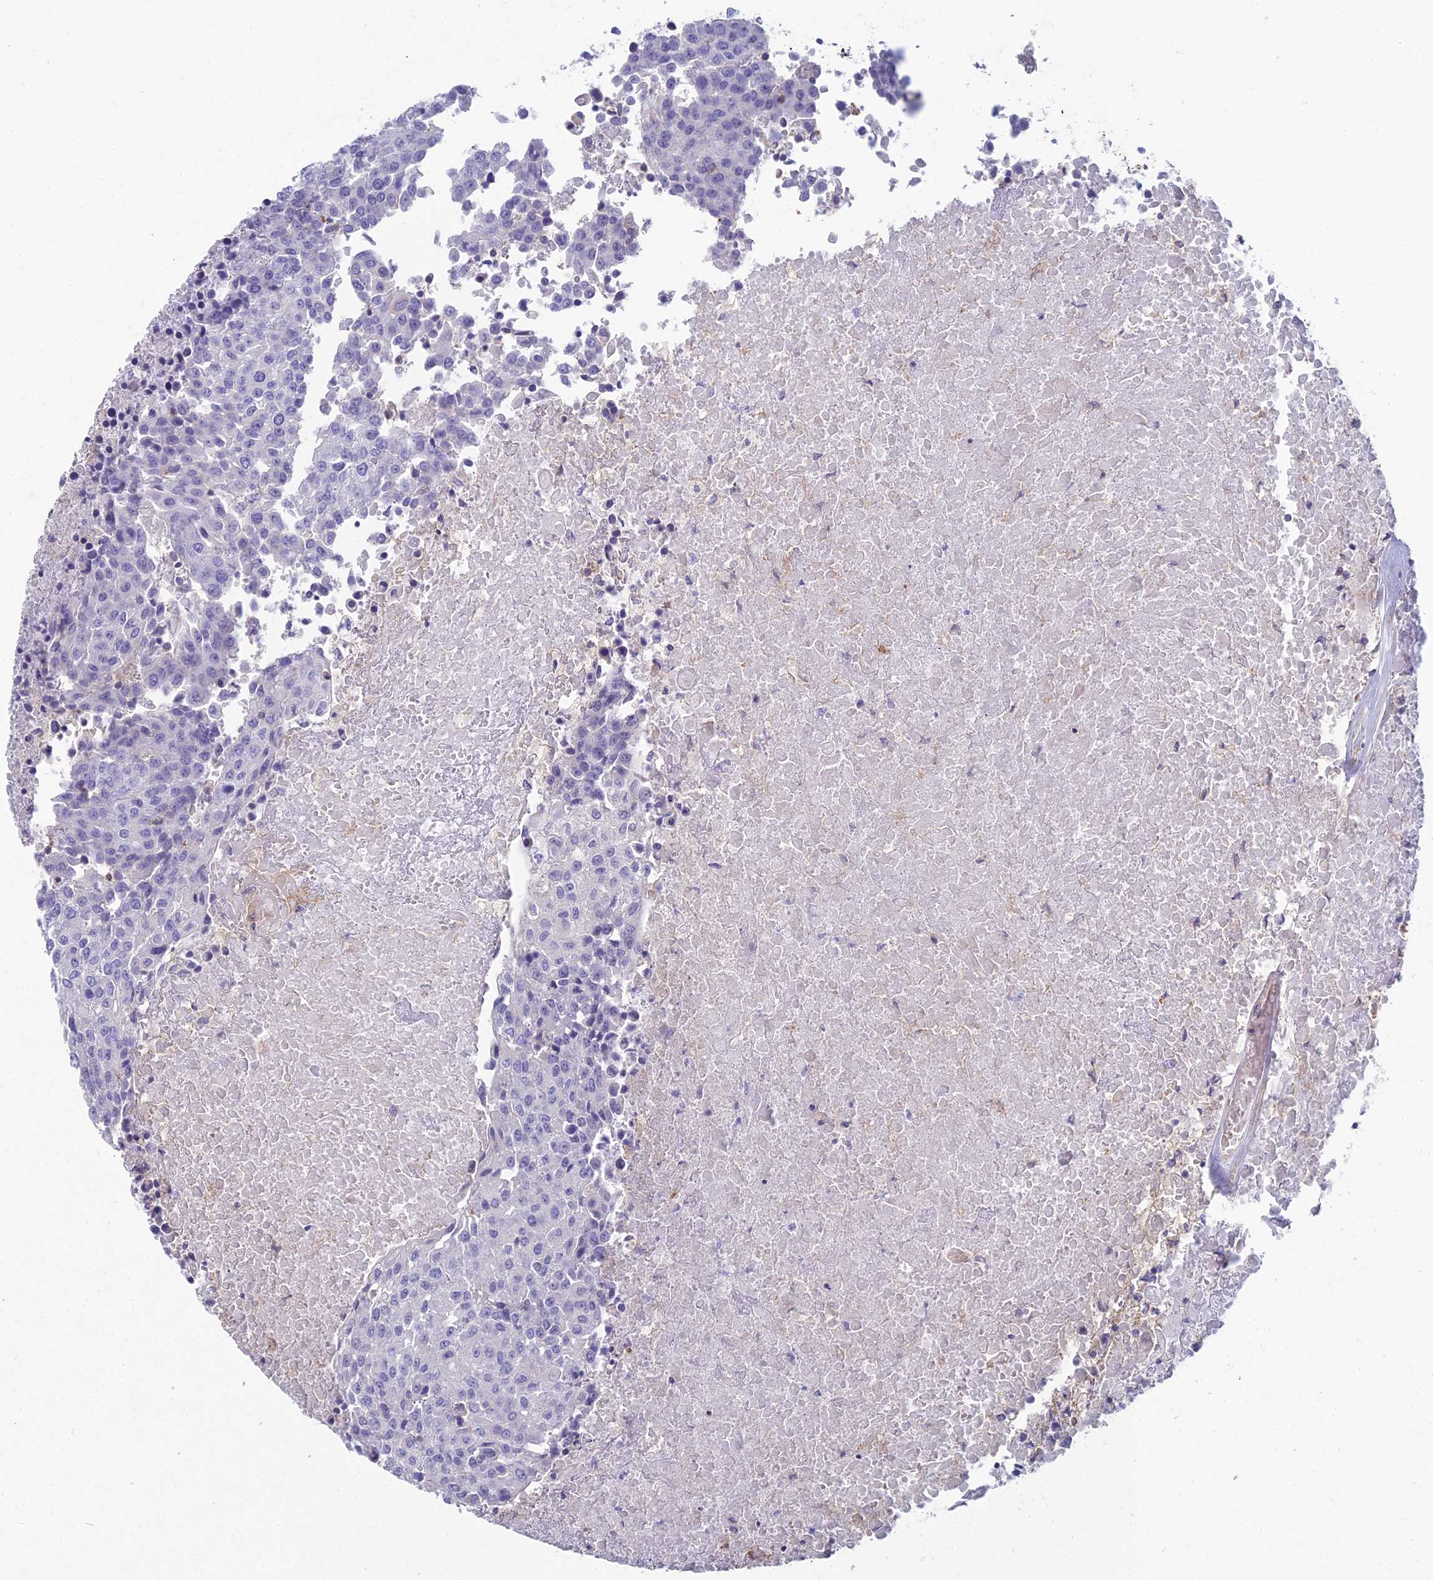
{"staining": {"intensity": "negative", "quantity": "none", "location": "none"}, "tissue": "urothelial cancer", "cell_type": "Tumor cells", "image_type": "cancer", "snomed": [{"axis": "morphology", "description": "Urothelial carcinoma, High grade"}, {"axis": "topography", "description": "Urinary bladder"}], "caption": "Urothelial cancer was stained to show a protein in brown. There is no significant positivity in tumor cells. The staining is performed using DAB brown chromogen with nuclei counter-stained in using hematoxylin.", "gene": "NCAM1", "patient": {"sex": "female", "age": 85}}